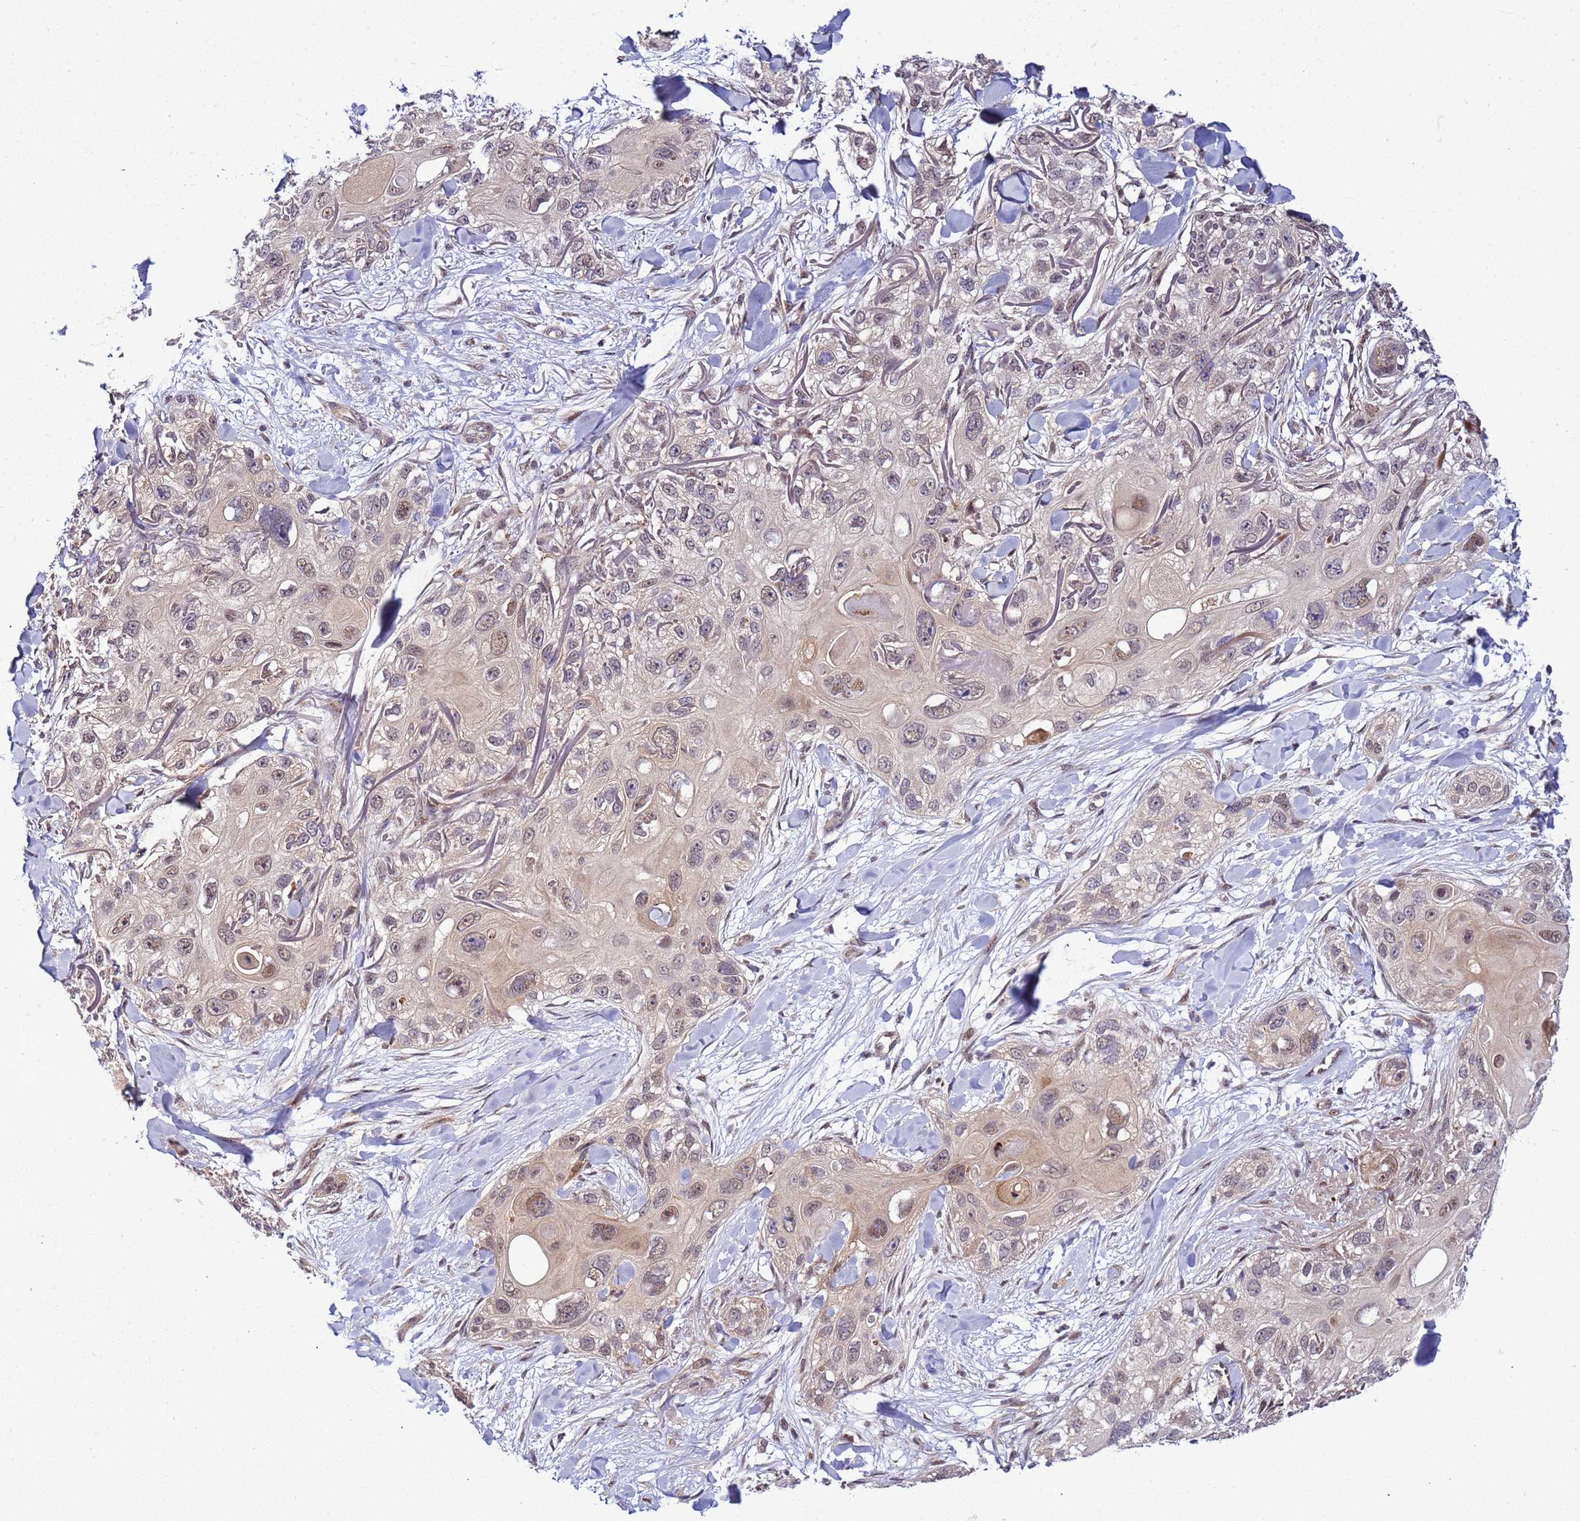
{"staining": {"intensity": "weak", "quantity": ">75%", "location": "nuclear"}, "tissue": "skin cancer", "cell_type": "Tumor cells", "image_type": "cancer", "snomed": [{"axis": "morphology", "description": "Normal tissue, NOS"}, {"axis": "morphology", "description": "Squamous cell carcinoma, NOS"}, {"axis": "topography", "description": "Skin"}], "caption": "Protein staining of skin cancer (squamous cell carcinoma) tissue exhibits weak nuclear expression in approximately >75% of tumor cells.", "gene": "GEN1", "patient": {"sex": "male", "age": 72}}